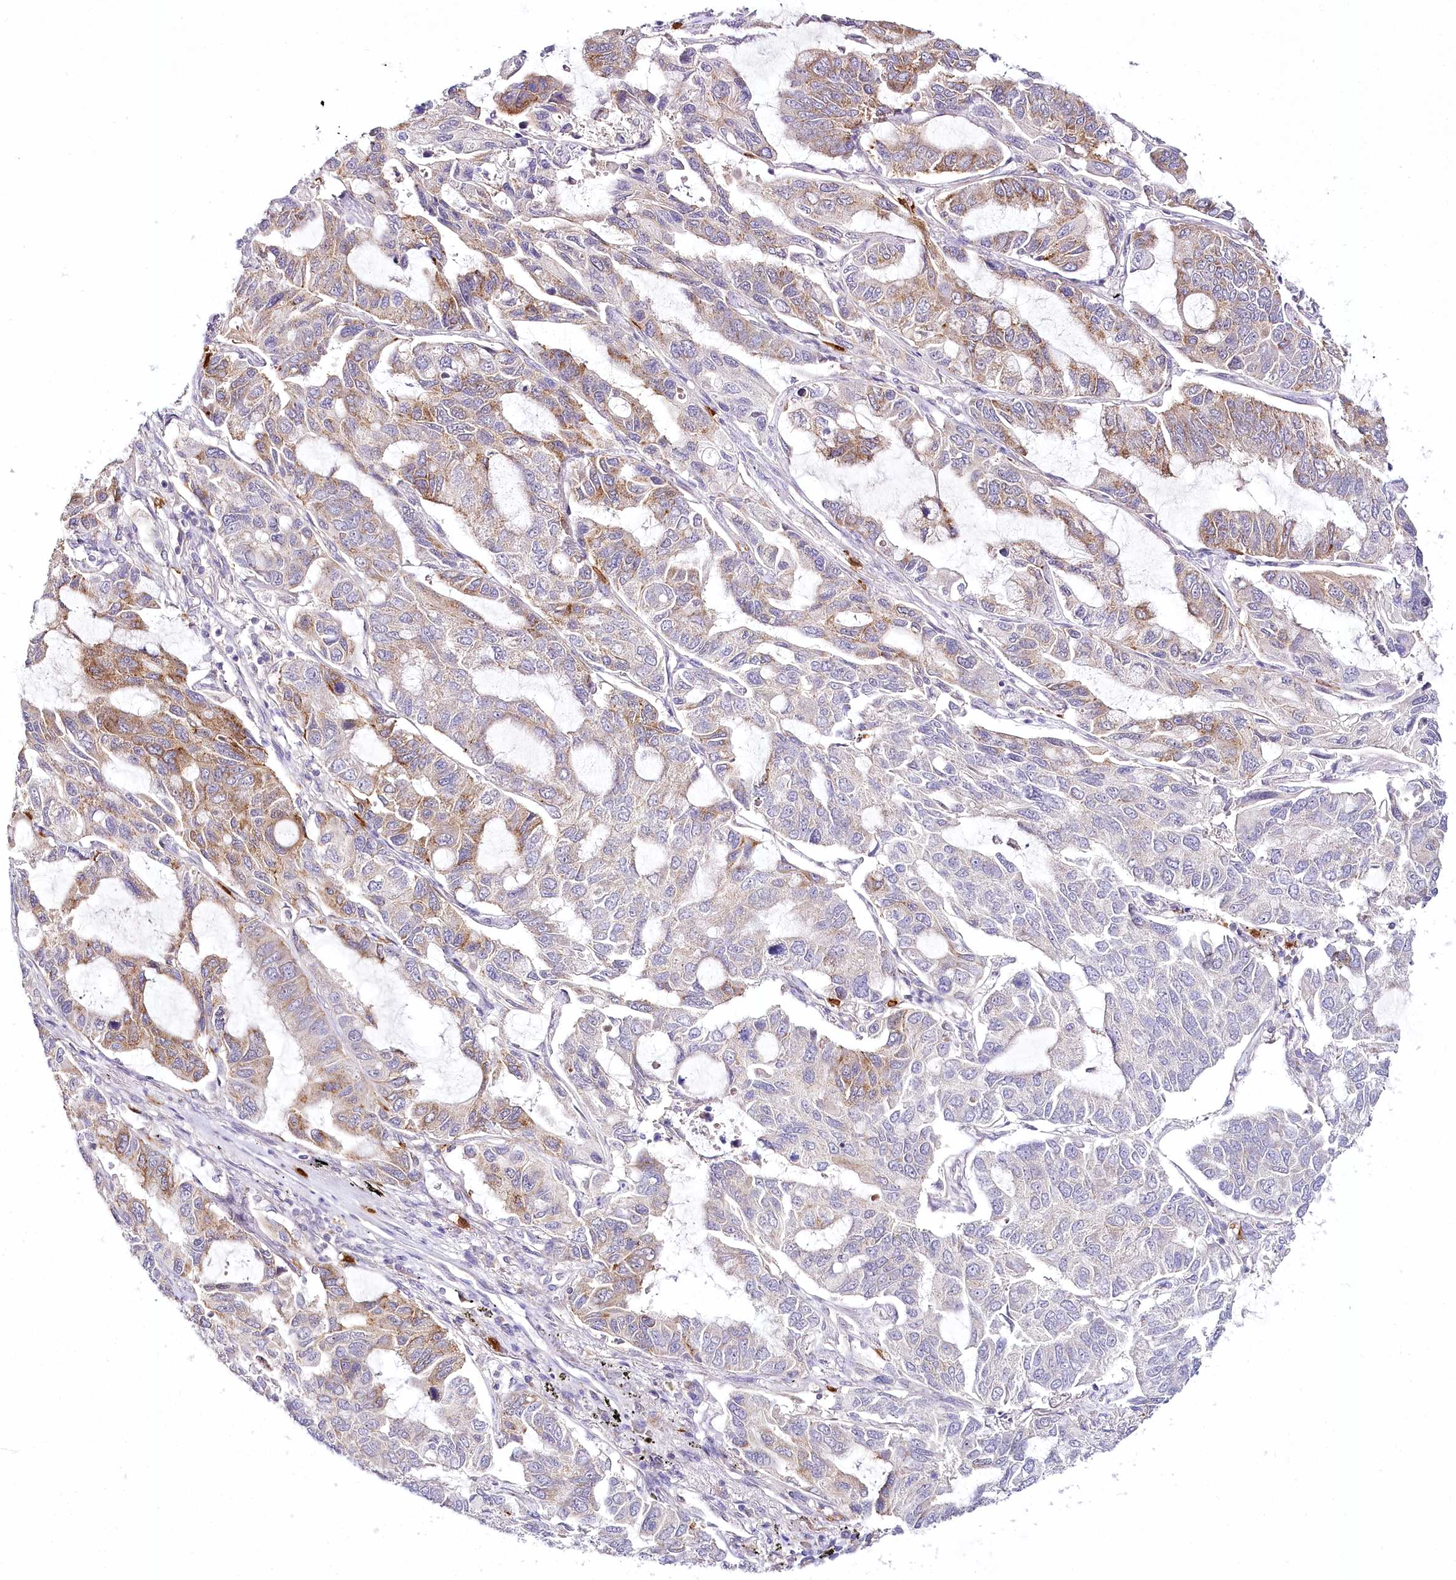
{"staining": {"intensity": "moderate", "quantity": "25%-75%", "location": "cytoplasmic/membranous"}, "tissue": "lung cancer", "cell_type": "Tumor cells", "image_type": "cancer", "snomed": [{"axis": "morphology", "description": "Adenocarcinoma, NOS"}, {"axis": "topography", "description": "Lung"}], "caption": "Lung cancer was stained to show a protein in brown. There is medium levels of moderate cytoplasmic/membranous staining in about 25%-75% of tumor cells.", "gene": "VWA5A", "patient": {"sex": "male", "age": 64}}